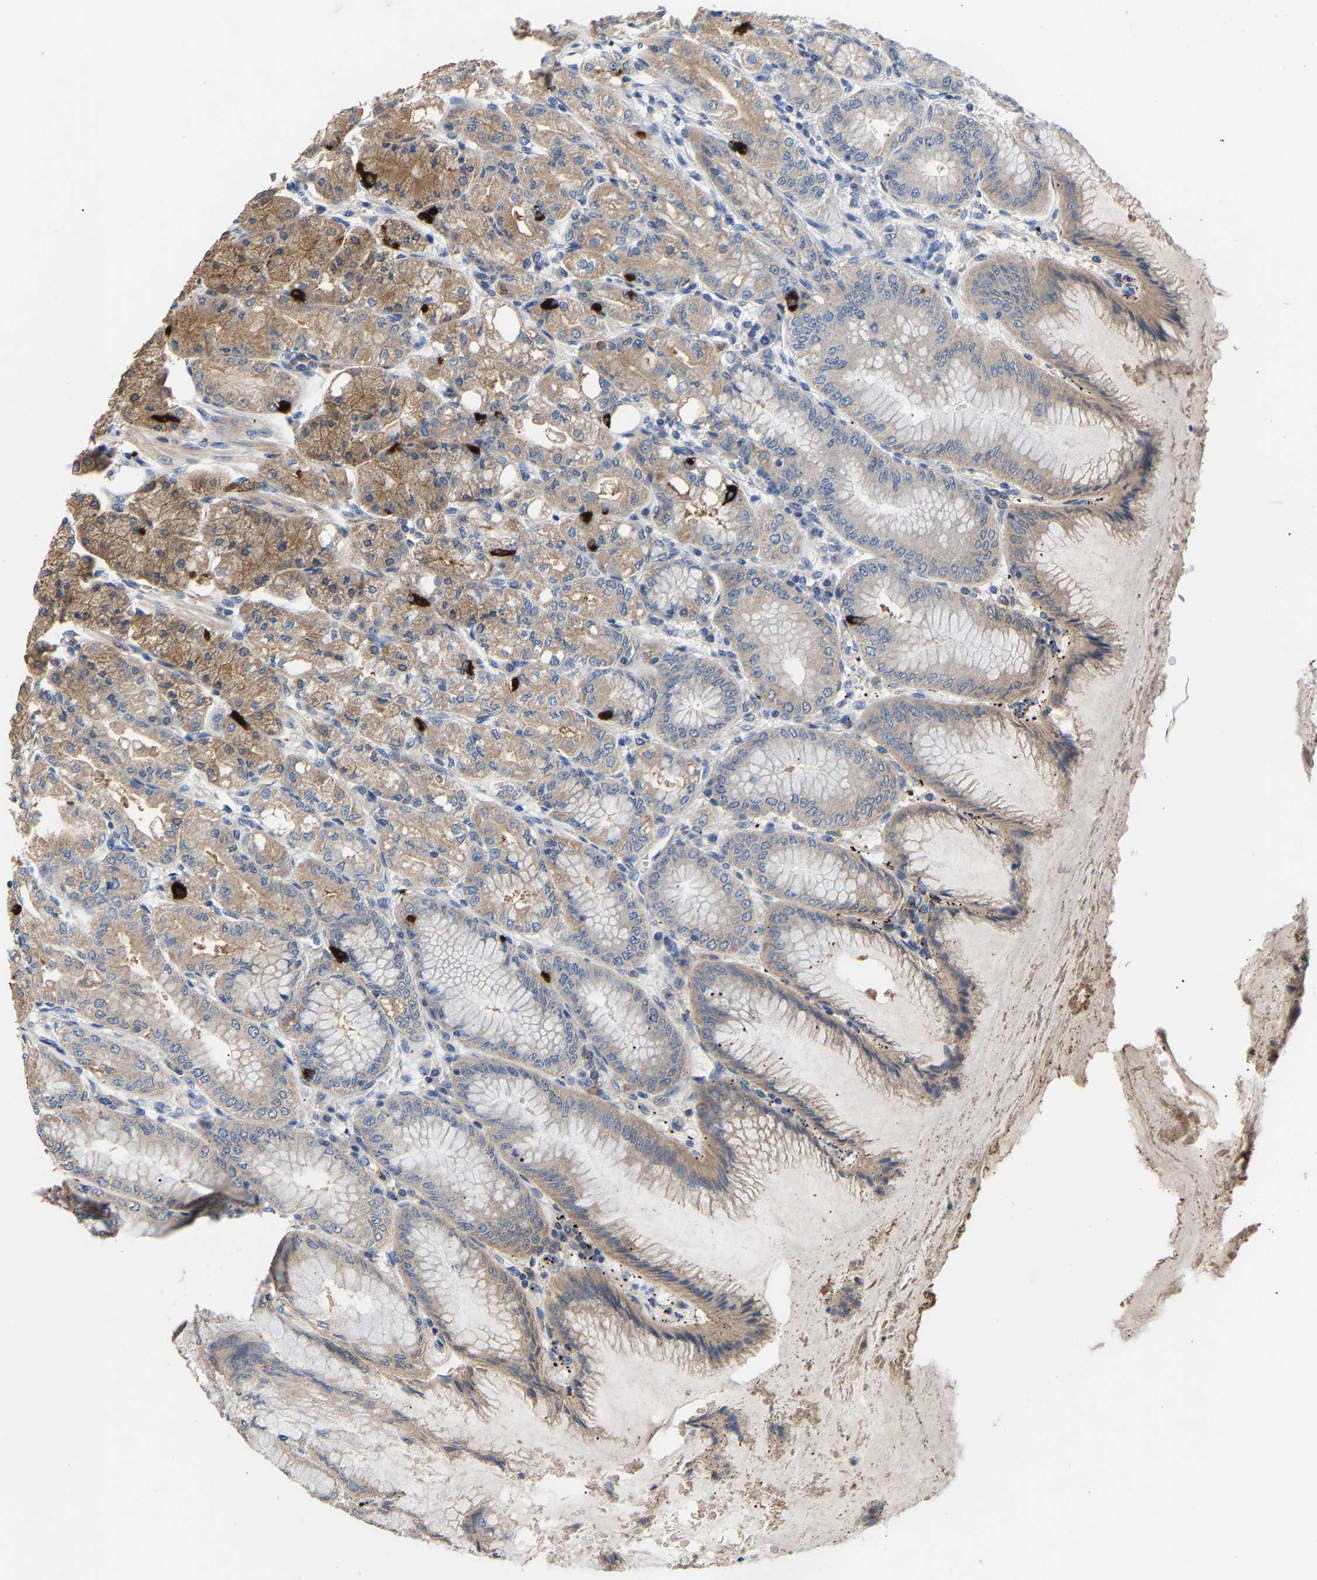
{"staining": {"intensity": "weak", "quantity": "25%-75%", "location": "cytoplasmic/membranous"}, "tissue": "stomach", "cell_type": "Glandular cells", "image_type": "normal", "snomed": [{"axis": "morphology", "description": "Normal tissue, NOS"}, {"axis": "topography", "description": "Stomach, lower"}], "caption": "This image reveals immunohistochemistry (IHC) staining of normal stomach, with low weak cytoplasmic/membranous expression in about 25%-75% of glandular cells.", "gene": "CCDC171", "patient": {"sex": "male", "age": 71}}